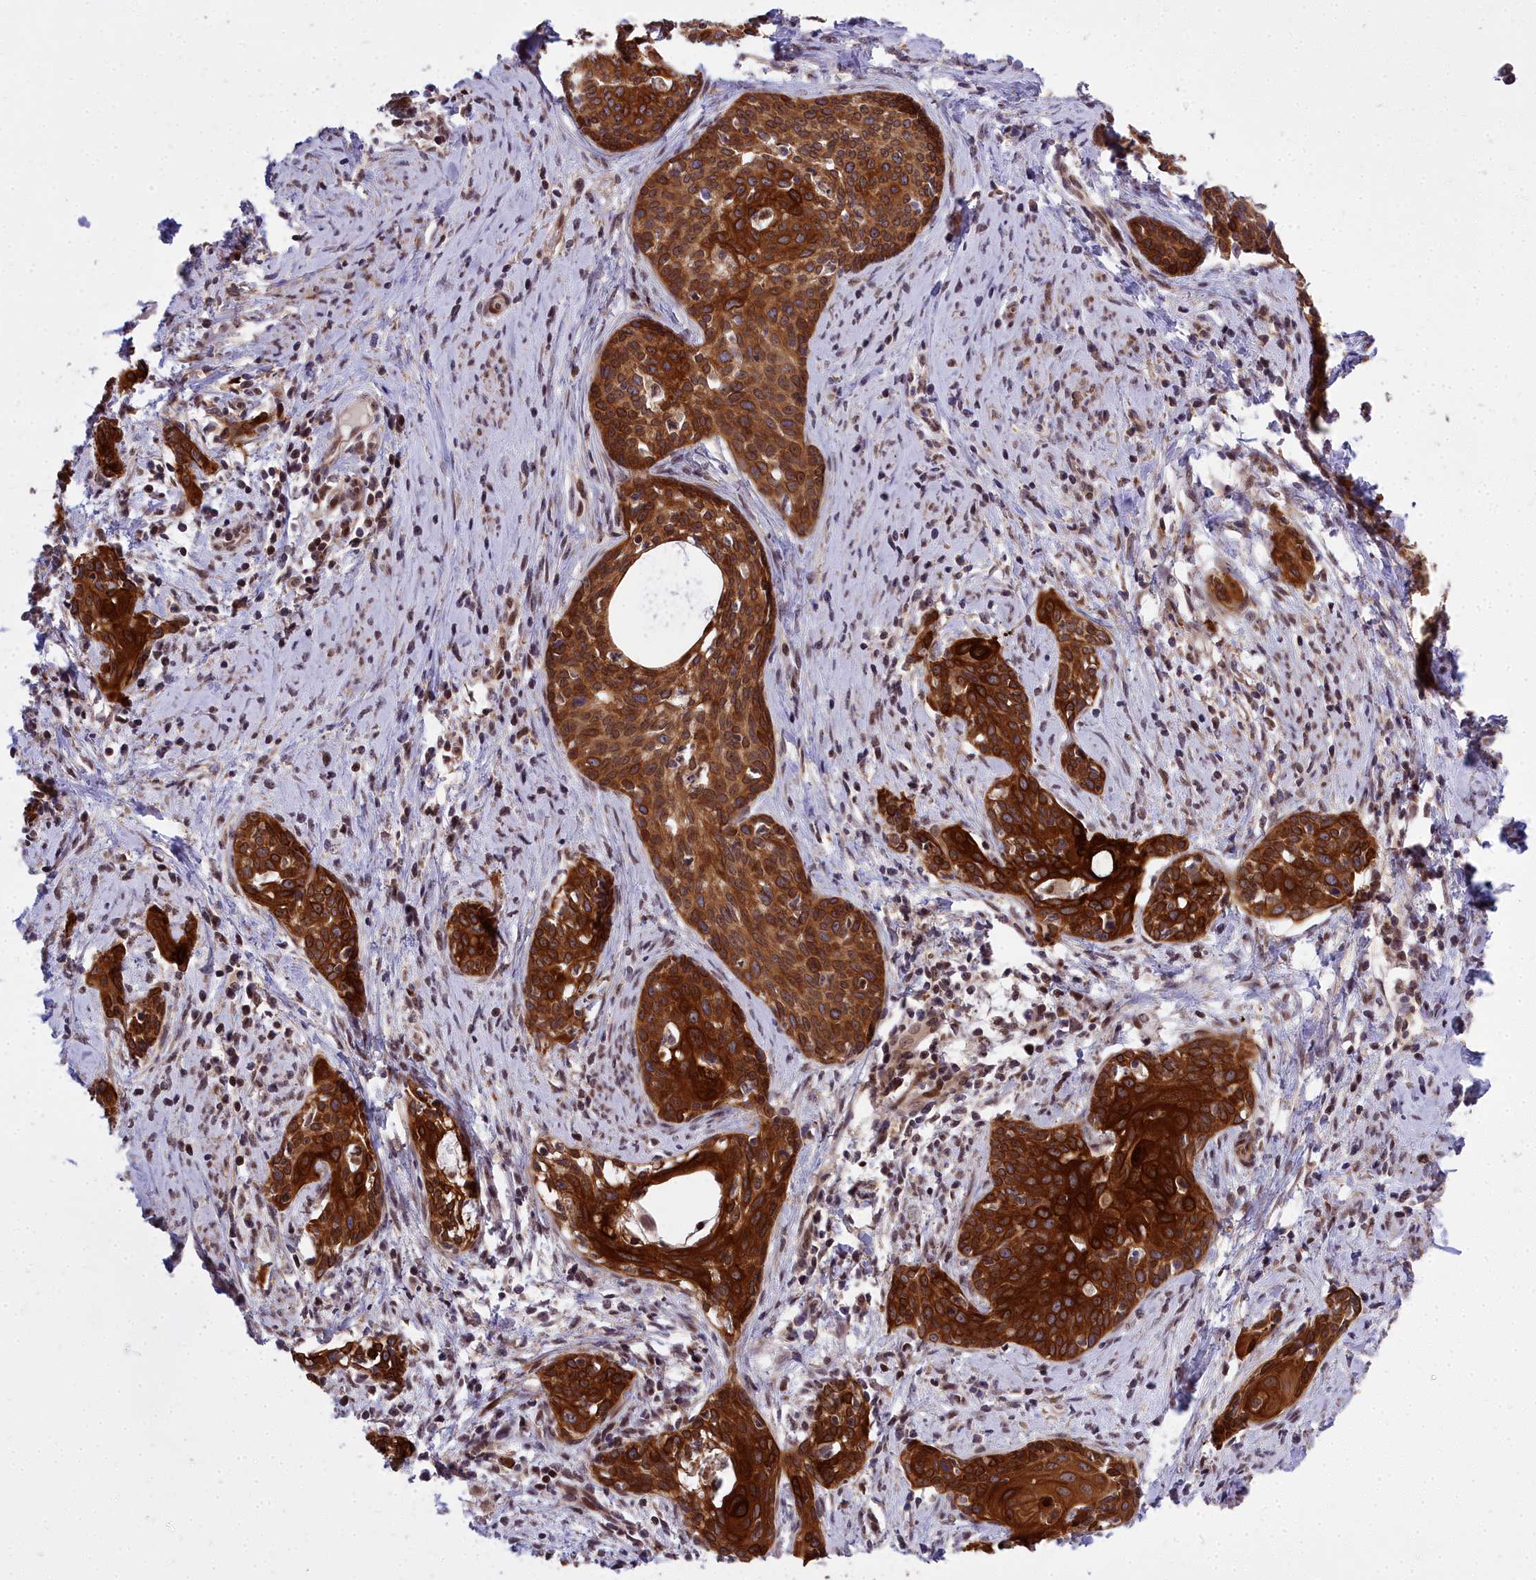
{"staining": {"intensity": "strong", "quantity": ">75%", "location": "cytoplasmic/membranous,nuclear"}, "tissue": "cervical cancer", "cell_type": "Tumor cells", "image_type": "cancer", "snomed": [{"axis": "morphology", "description": "Squamous cell carcinoma, NOS"}, {"axis": "topography", "description": "Cervix"}], "caption": "Immunohistochemical staining of squamous cell carcinoma (cervical) reveals high levels of strong cytoplasmic/membranous and nuclear expression in approximately >75% of tumor cells. The staining was performed using DAB to visualize the protein expression in brown, while the nuclei were stained in blue with hematoxylin (Magnification: 20x).", "gene": "ABCB8", "patient": {"sex": "female", "age": 52}}